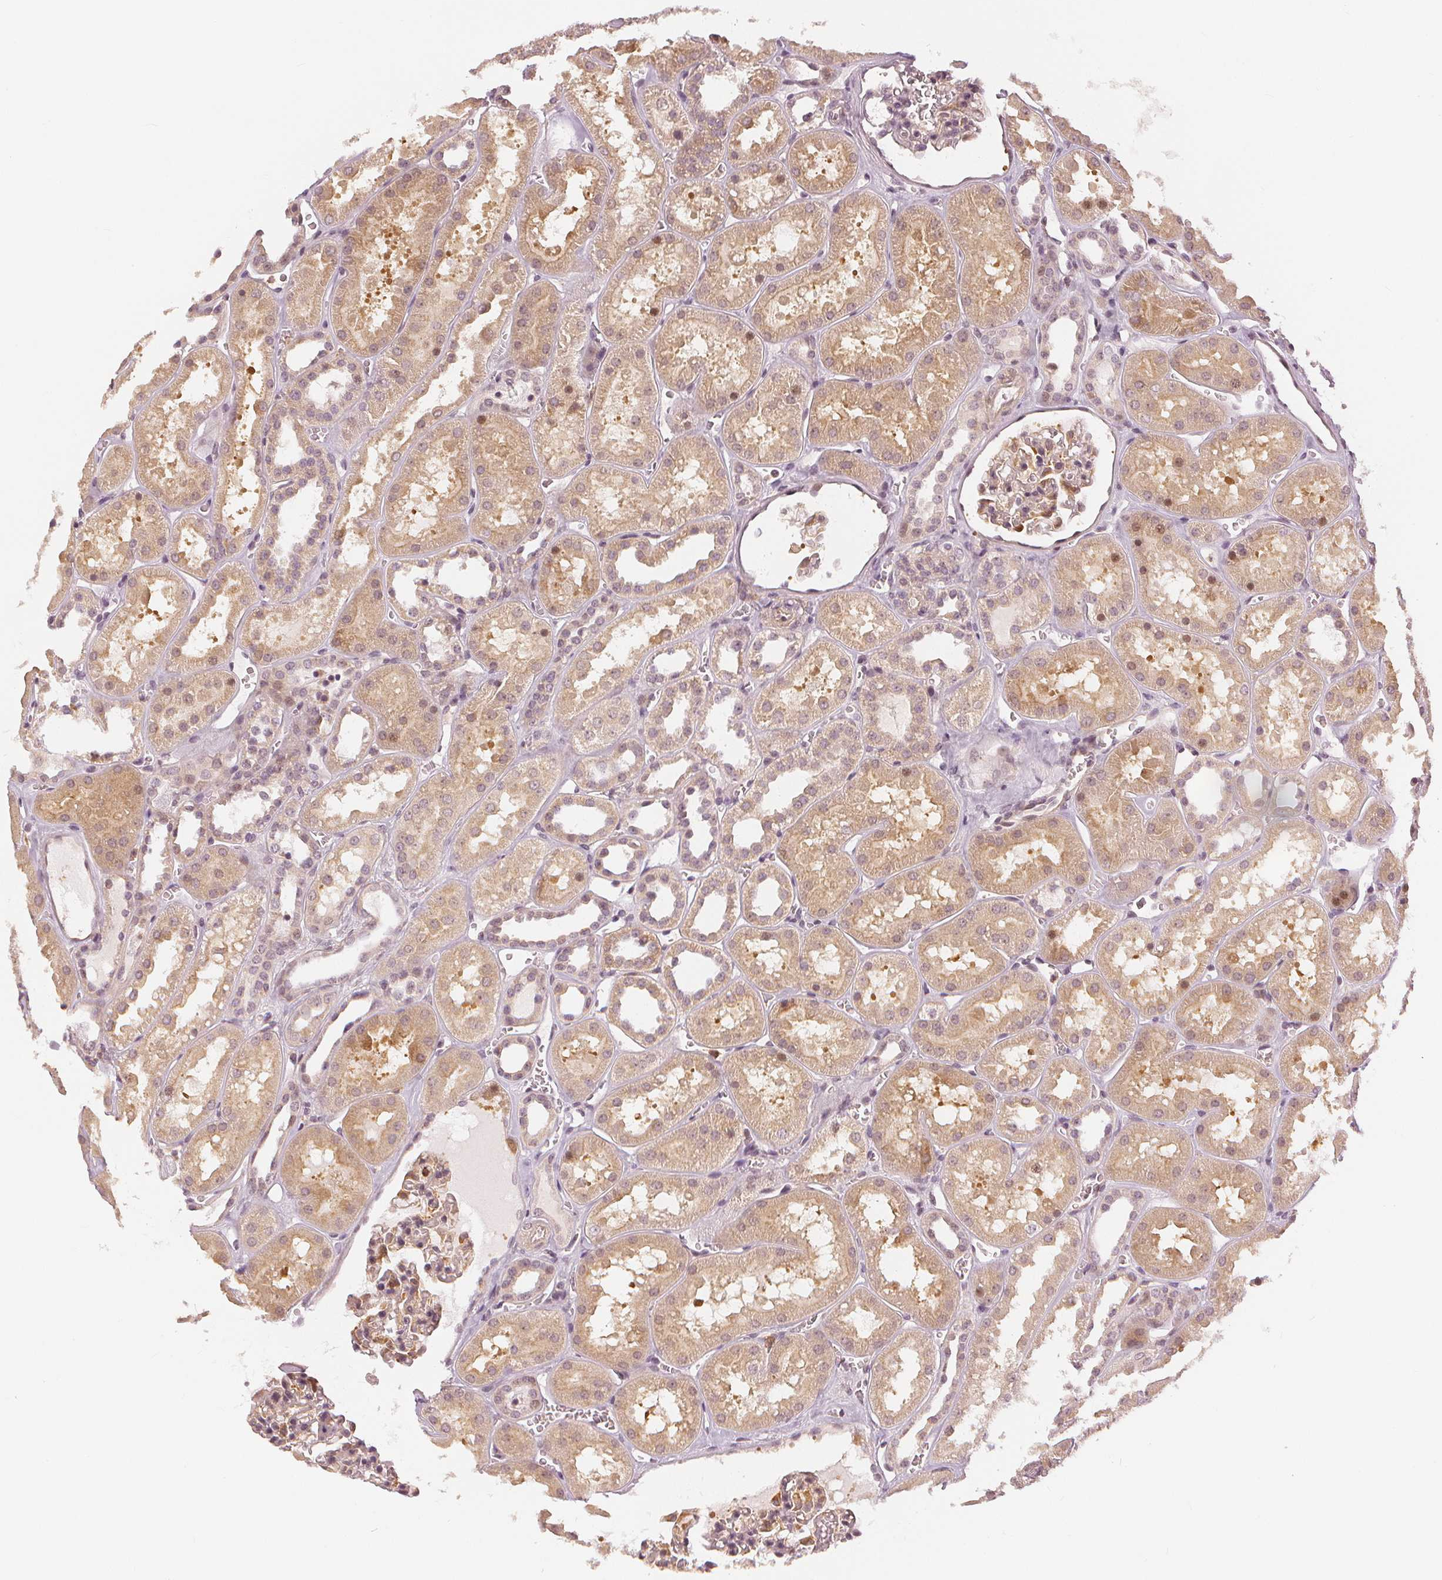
{"staining": {"intensity": "weak", "quantity": "25%-75%", "location": "cytoplasmic/membranous,nuclear"}, "tissue": "kidney", "cell_type": "Cells in glomeruli", "image_type": "normal", "snomed": [{"axis": "morphology", "description": "Normal tissue, NOS"}, {"axis": "topography", "description": "Kidney"}], "caption": "Protein analysis of normal kidney displays weak cytoplasmic/membranous,nuclear expression in about 25%-75% of cells in glomeruli.", "gene": "SLC34A1", "patient": {"sex": "female", "age": 41}}